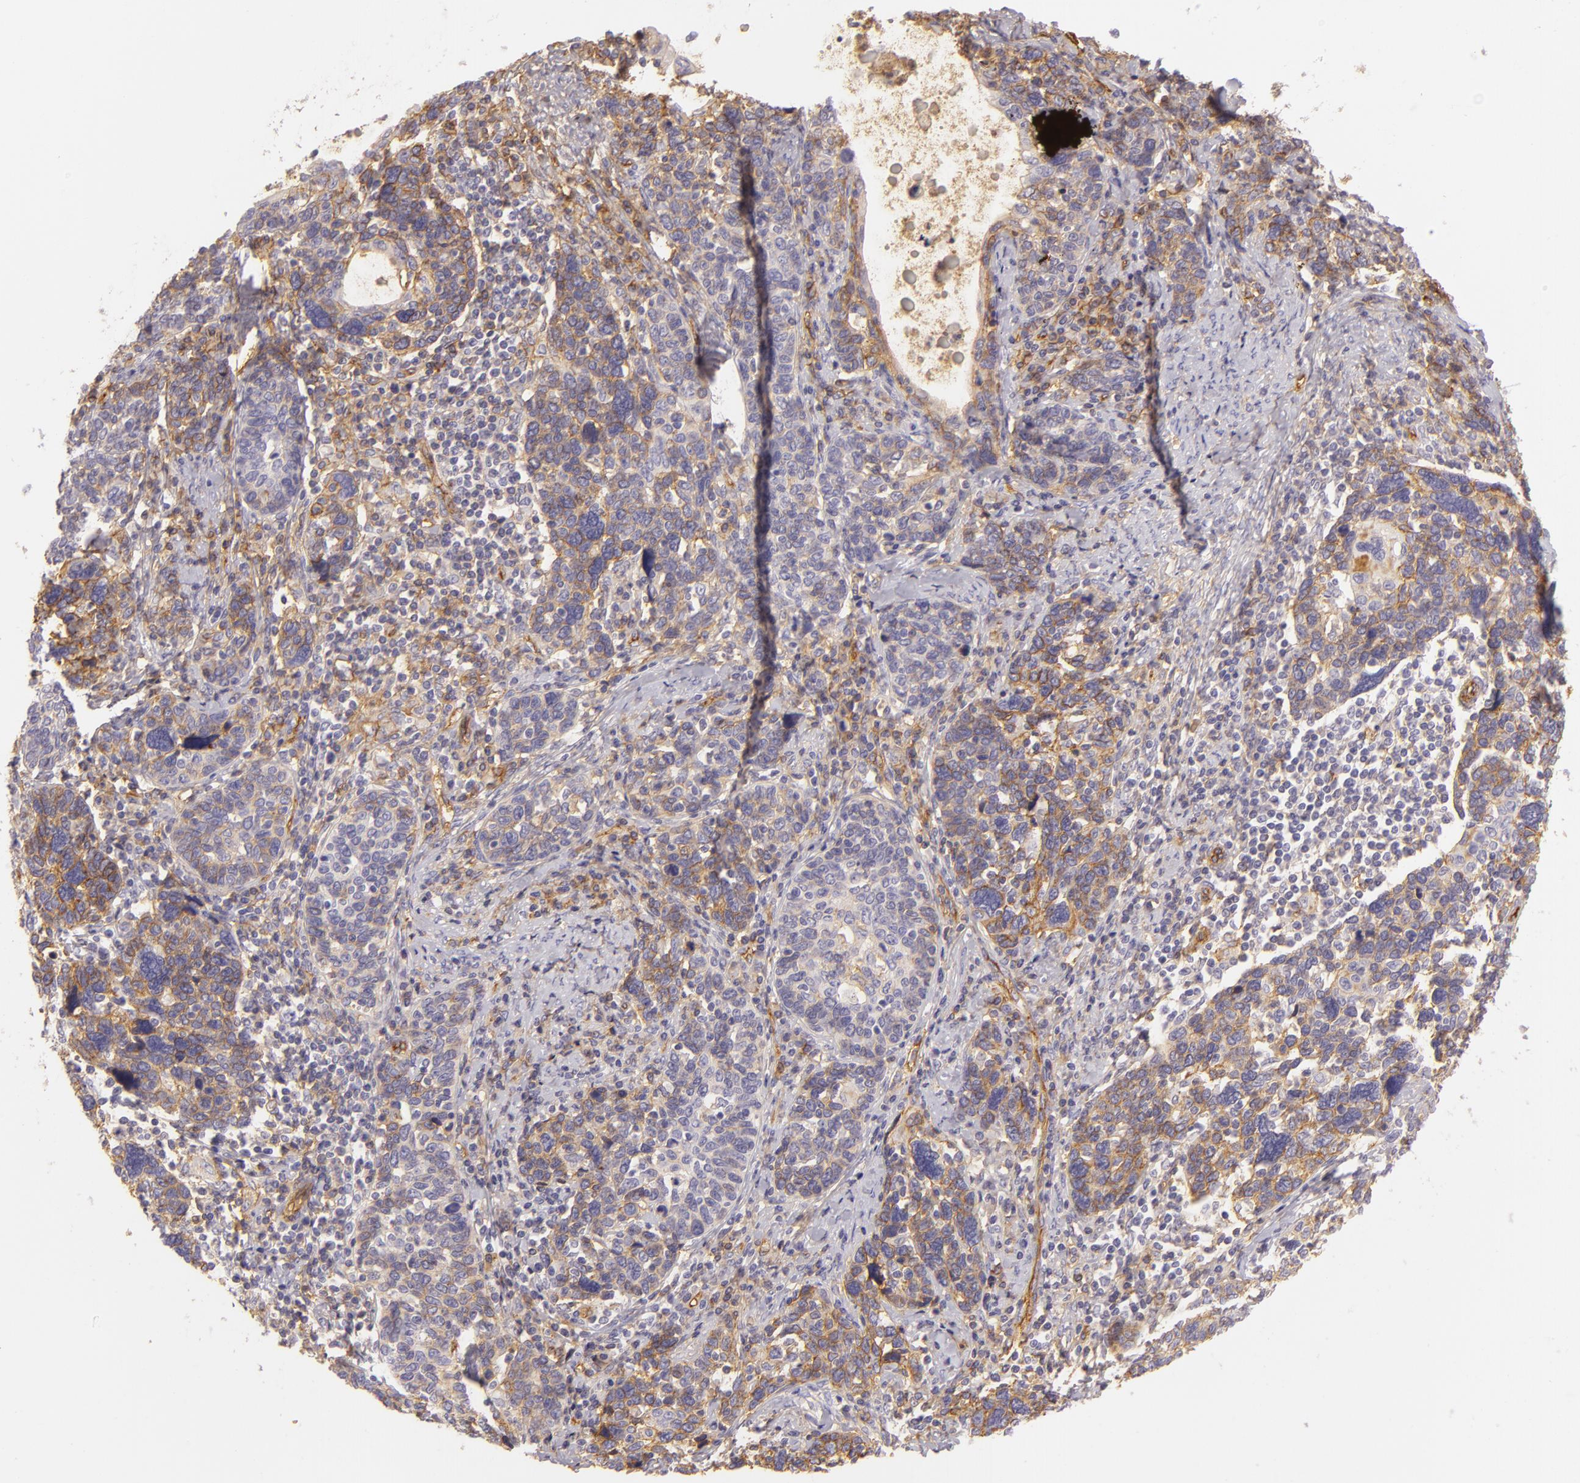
{"staining": {"intensity": "moderate", "quantity": ">75%", "location": "cytoplasmic/membranous"}, "tissue": "cervical cancer", "cell_type": "Tumor cells", "image_type": "cancer", "snomed": [{"axis": "morphology", "description": "Squamous cell carcinoma, NOS"}, {"axis": "topography", "description": "Cervix"}], "caption": "DAB immunohistochemical staining of cervical squamous cell carcinoma exhibits moderate cytoplasmic/membranous protein expression in about >75% of tumor cells. The staining was performed using DAB, with brown indicating positive protein expression. Nuclei are stained blue with hematoxylin.", "gene": "CD59", "patient": {"sex": "female", "age": 41}}